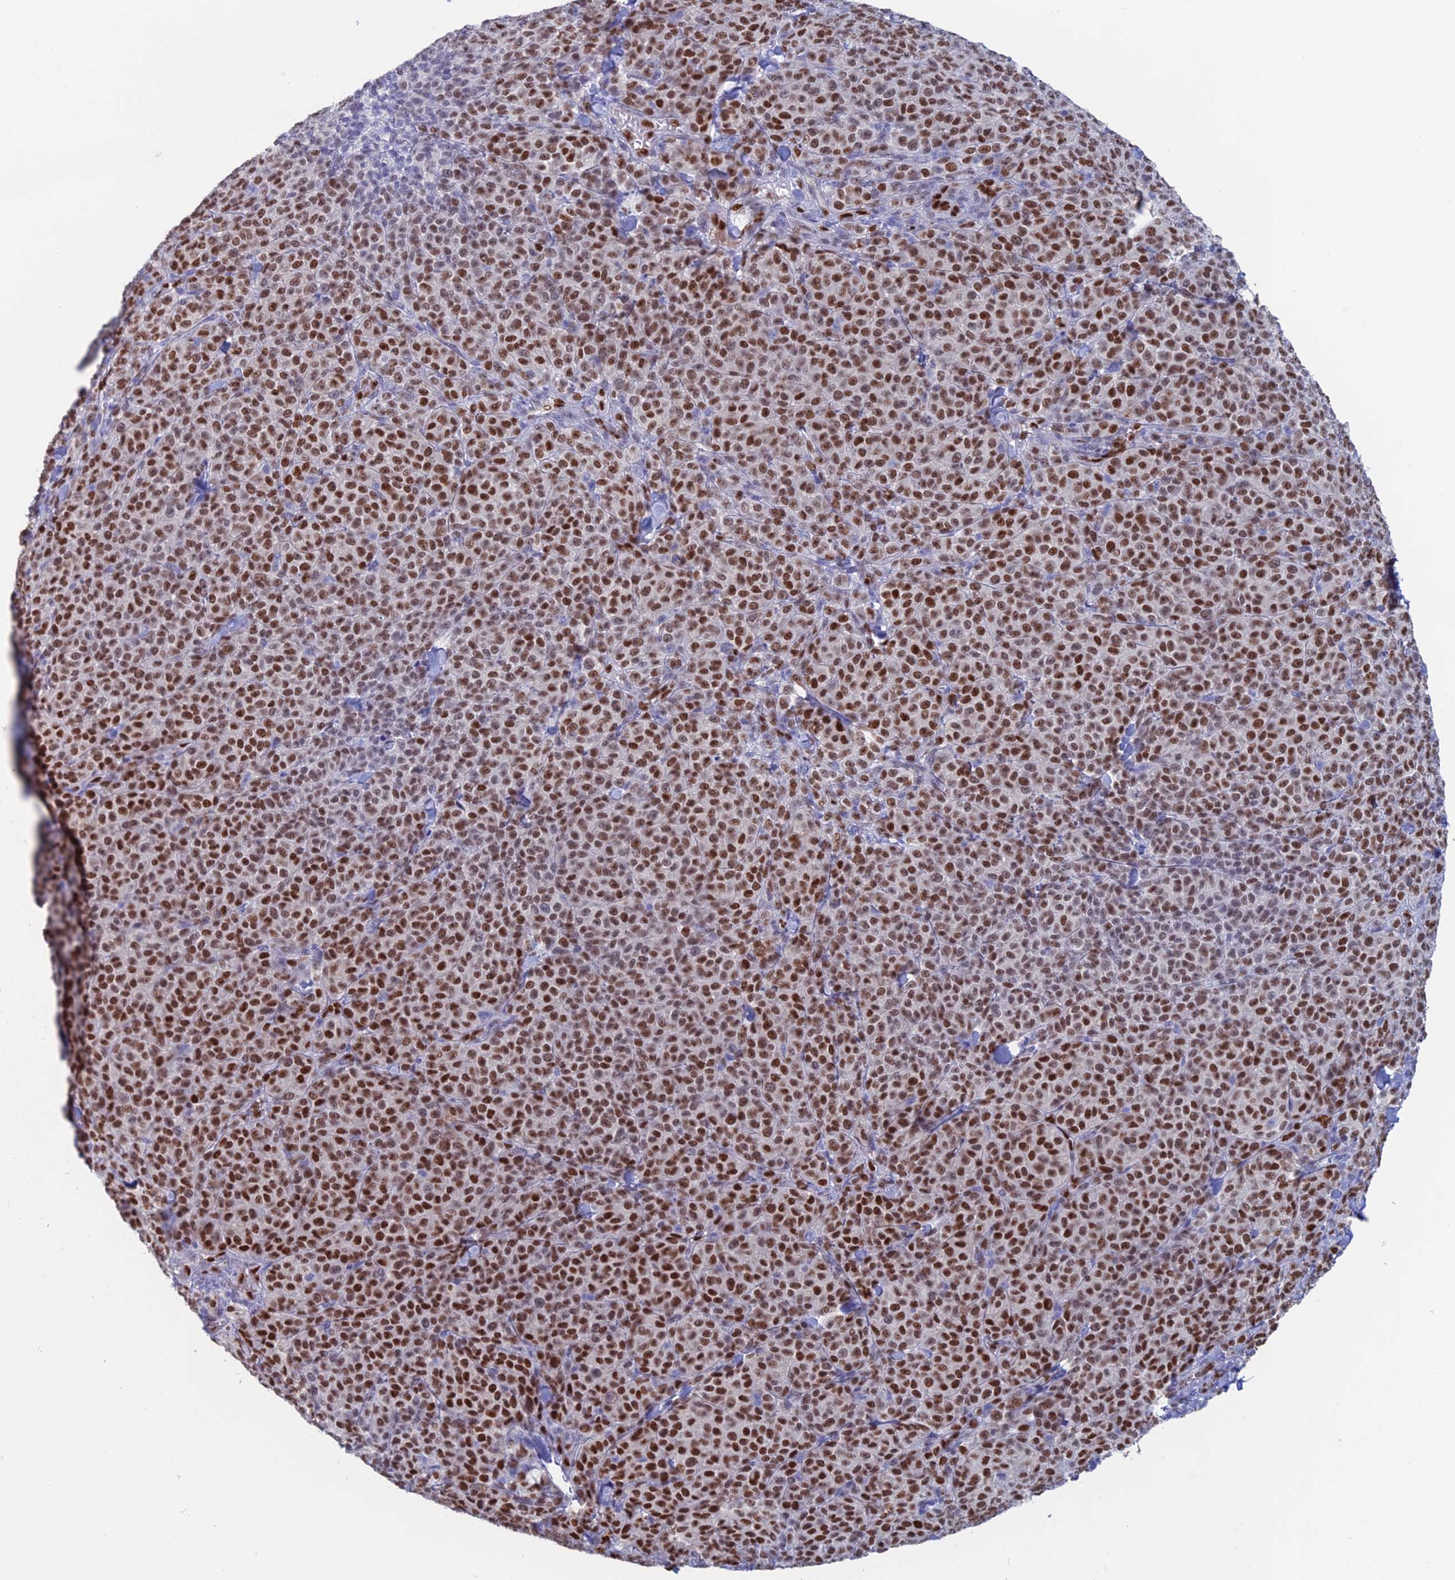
{"staining": {"intensity": "strong", "quantity": ">75%", "location": "nuclear"}, "tissue": "melanoma", "cell_type": "Tumor cells", "image_type": "cancer", "snomed": [{"axis": "morphology", "description": "Normal tissue, NOS"}, {"axis": "morphology", "description": "Malignant melanoma, NOS"}, {"axis": "topography", "description": "Skin"}], "caption": "Protein staining of malignant melanoma tissue reveals strong nuclear positivity in approximately >75% of tumor cells. The staining is performed using DAB (3,3'-diaminobenzidine) brown chromogen to label protein expression. The nuclei are counter-stained blue using hematoxylin.", "gene": "NOL4L", "patient": {"sex": "female", "age": 34}}